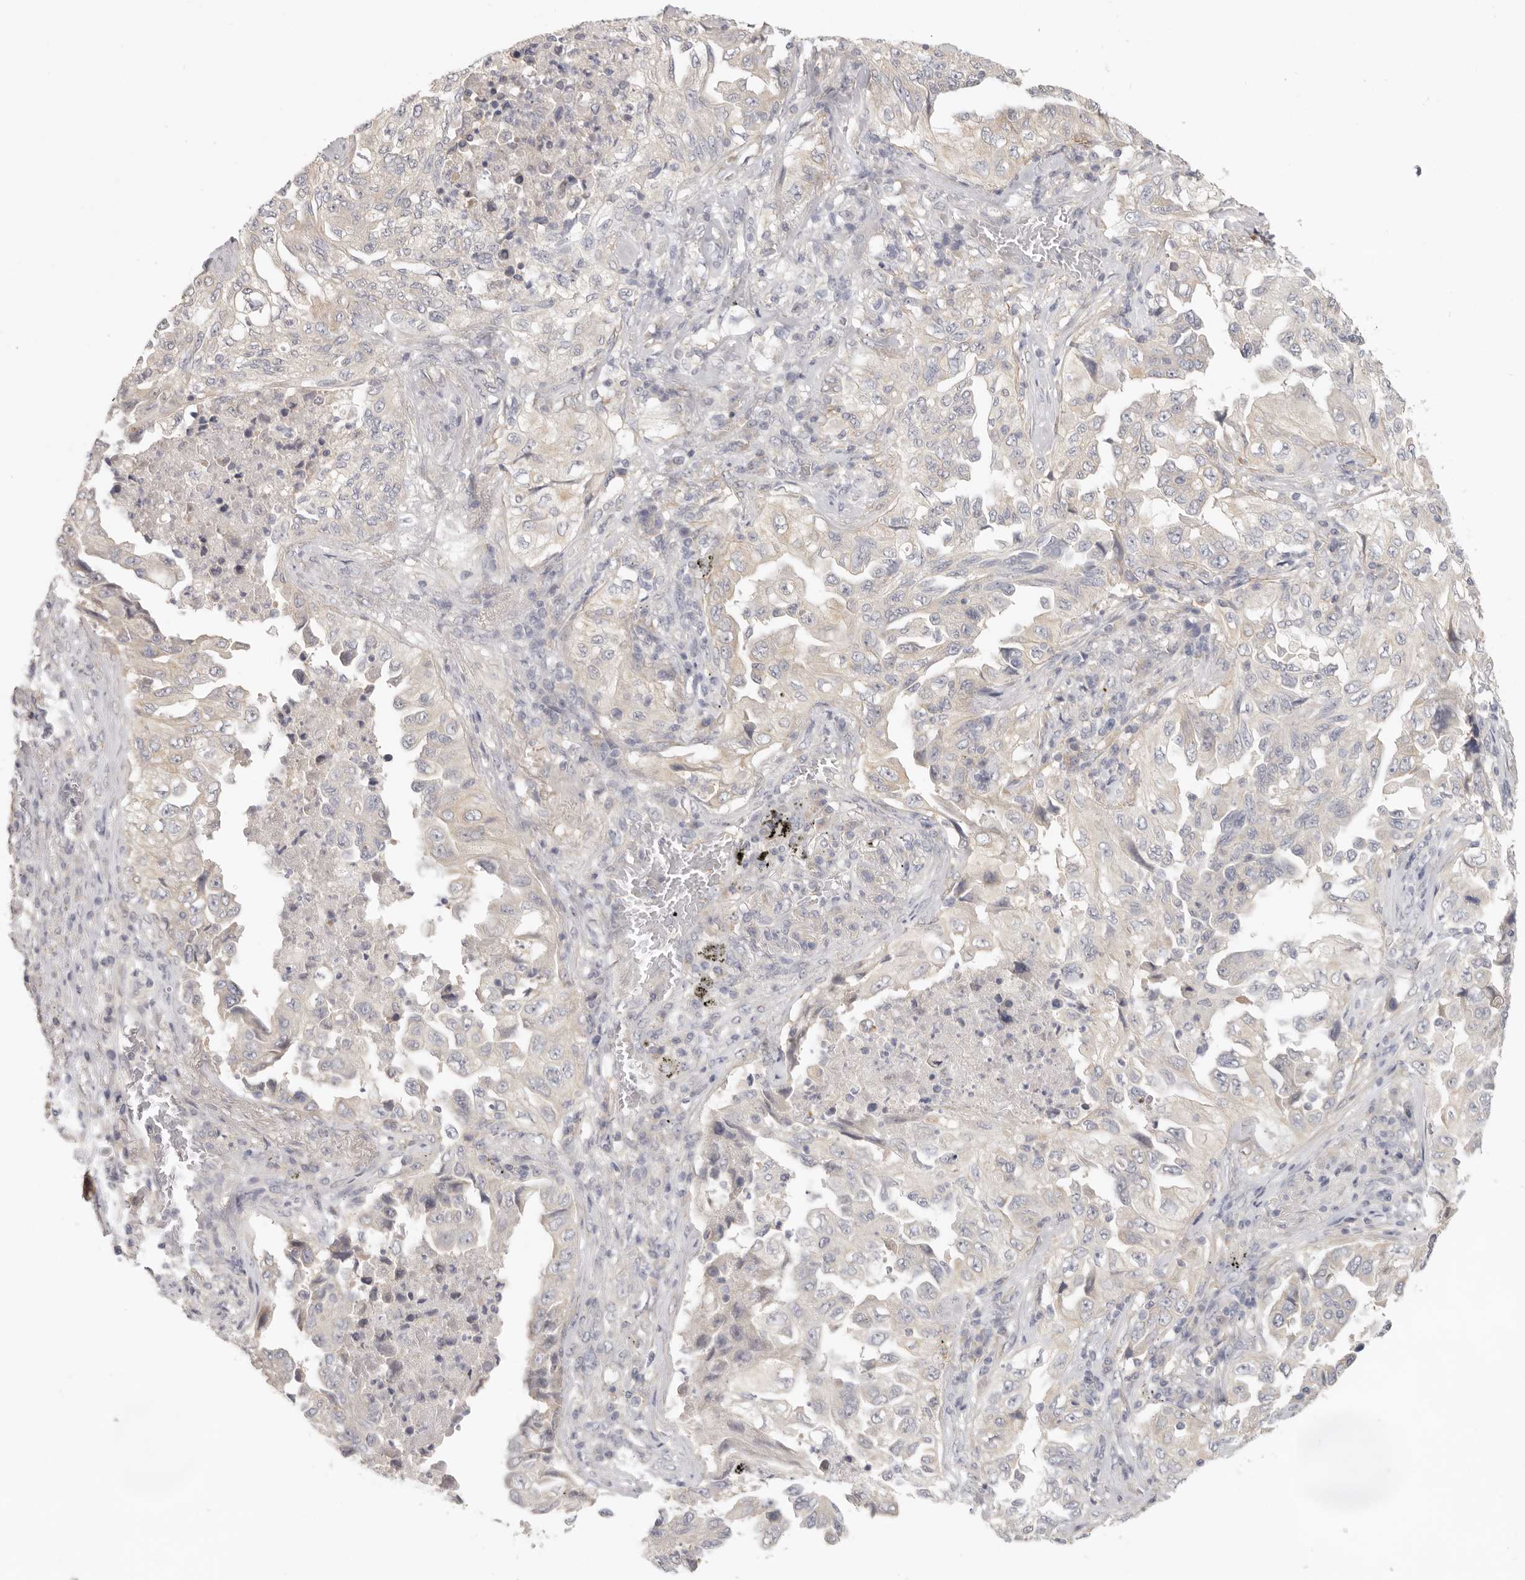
{"staining": {"intensity": "negative", "quantity": "none", "location": "none"}, "tissue": "lung cancer", "cell_type": "Tumor cells", "image_type": "cancer", "snomed": [{"axis": "morphology", "description": "Adenocarcinoma, NOS"}, {"axis": "topography", "description": "Lung"}], "caption": "DAB immunohistochemical staining of human lung cancer shows no significant expression in tumor cells. (Immunohistochemistry (ihc), brightfield microscopy, high magnification).", "gene": "AHDC1", "patient": {"sex": "female", "age": 51}}